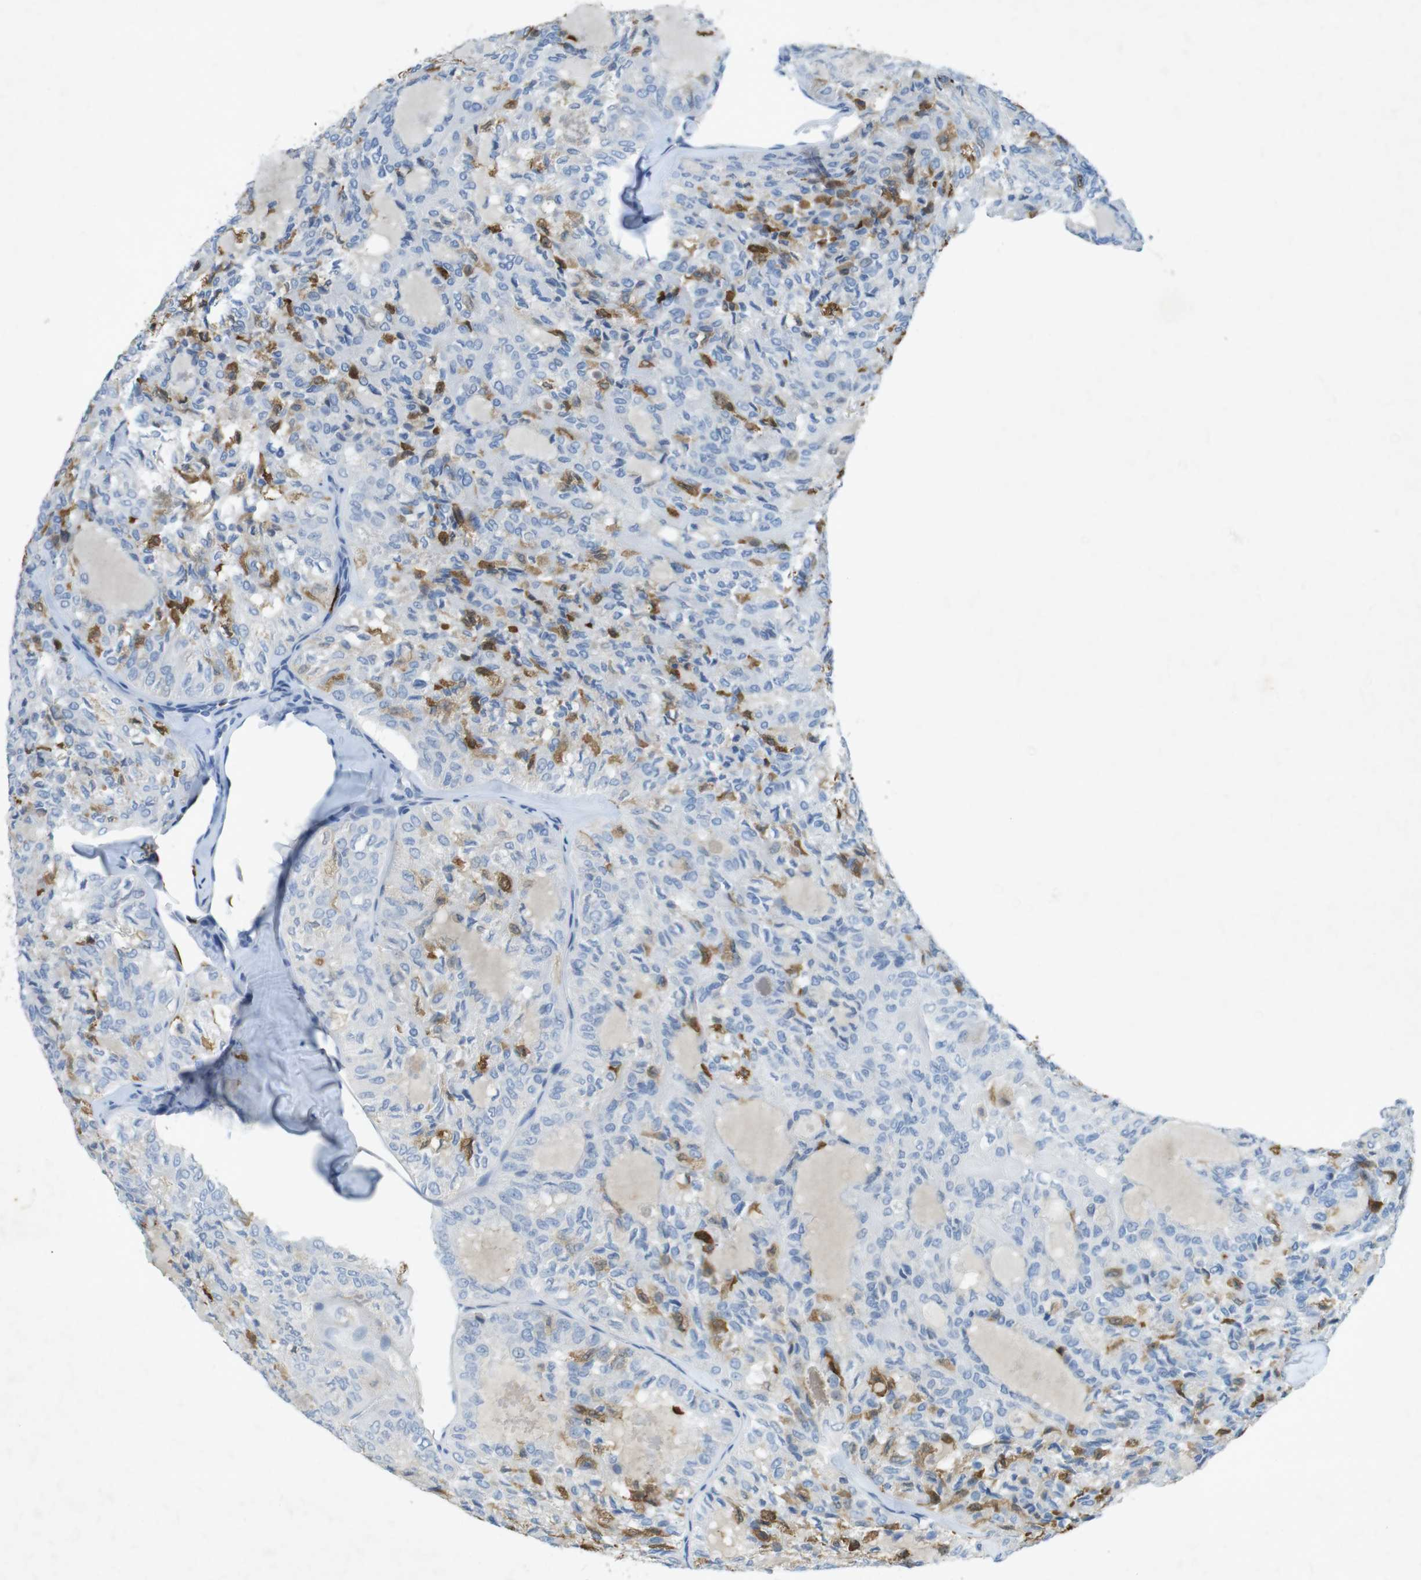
{"staining": {"intensity": "moderate", "quantity": "25%-75%", "location": "cytoplasmic/membranous"}, "tissue": "thyroid cancer", "cell_type": "Tumor cells", "image_type": "cancer", "snomed": [{"axis": "morphology", "description": "Follicular adenoma carcinoma, NOS"}, {"axis": "topography", "description": "Thyroid gland"}], "caption": "Immunohistochemical staining of human thyroid follicular adenoma carcinoma displays moderate cytoplasmic/membranous protein expression in approximately 25%-75% of tumor cells.", "gene": "CD320", "patient": {"sex": "male", "age": 75}}